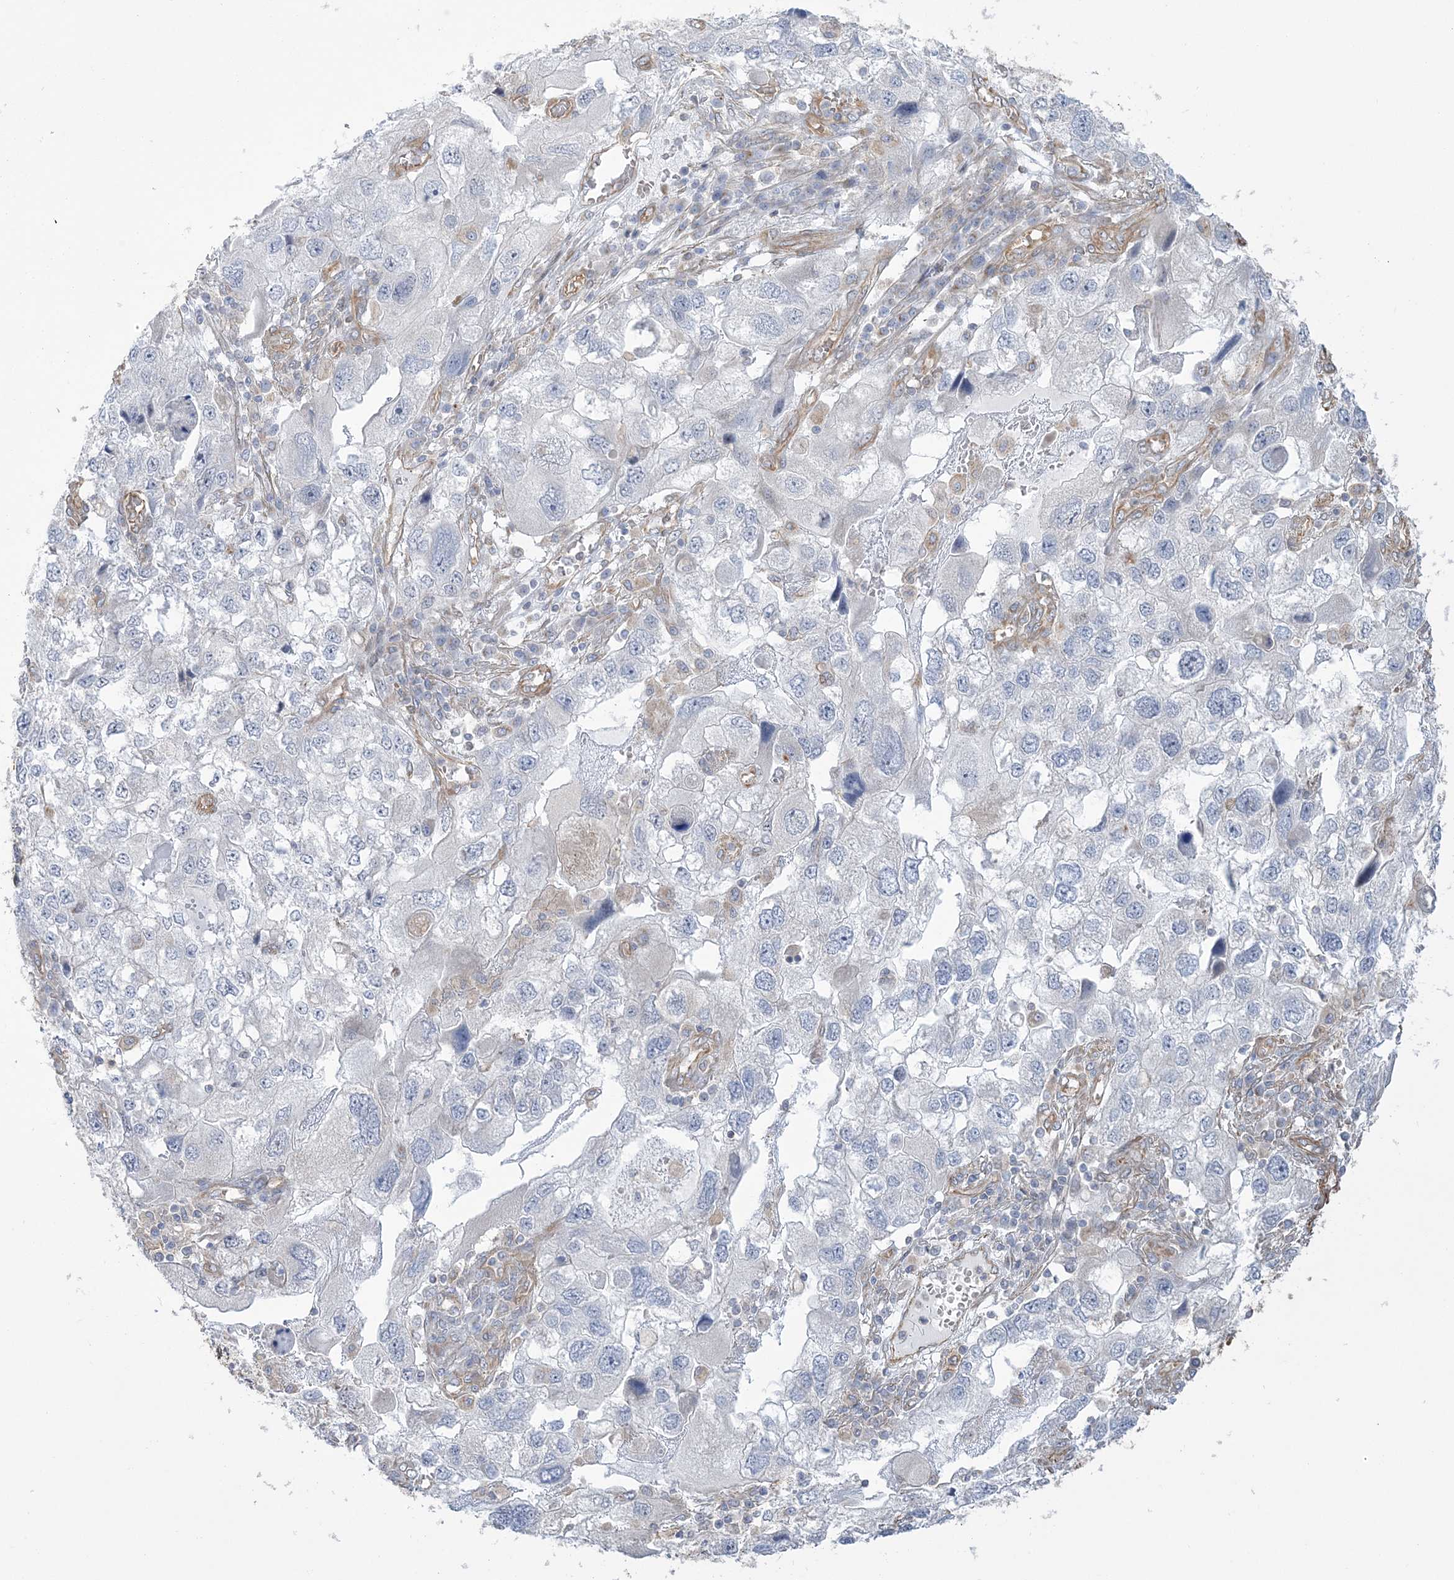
{"staining": {"intensity": "negative", "quantity": "none", "location": "none"}, "tissue": "endometrial cancer", "cell_type": "Tumor cells", "image_type": "cancer", "snomed": [{"axis": "morphology", "description": "Adenocarcinoma, NOS"}, {"axis": "topography", "description": "Endometrium"}], "caption": "Protein analysis of endometrial adenocarcinoma reveals no significant expression in tumor cells. (Brightfield microscopy of DAB (3,3'-diaminobenzidine) immunohistochemistry (IHC) at high magnification).", "gene": "ZNF821", "patient": {"sex": "female", "age": 49}}